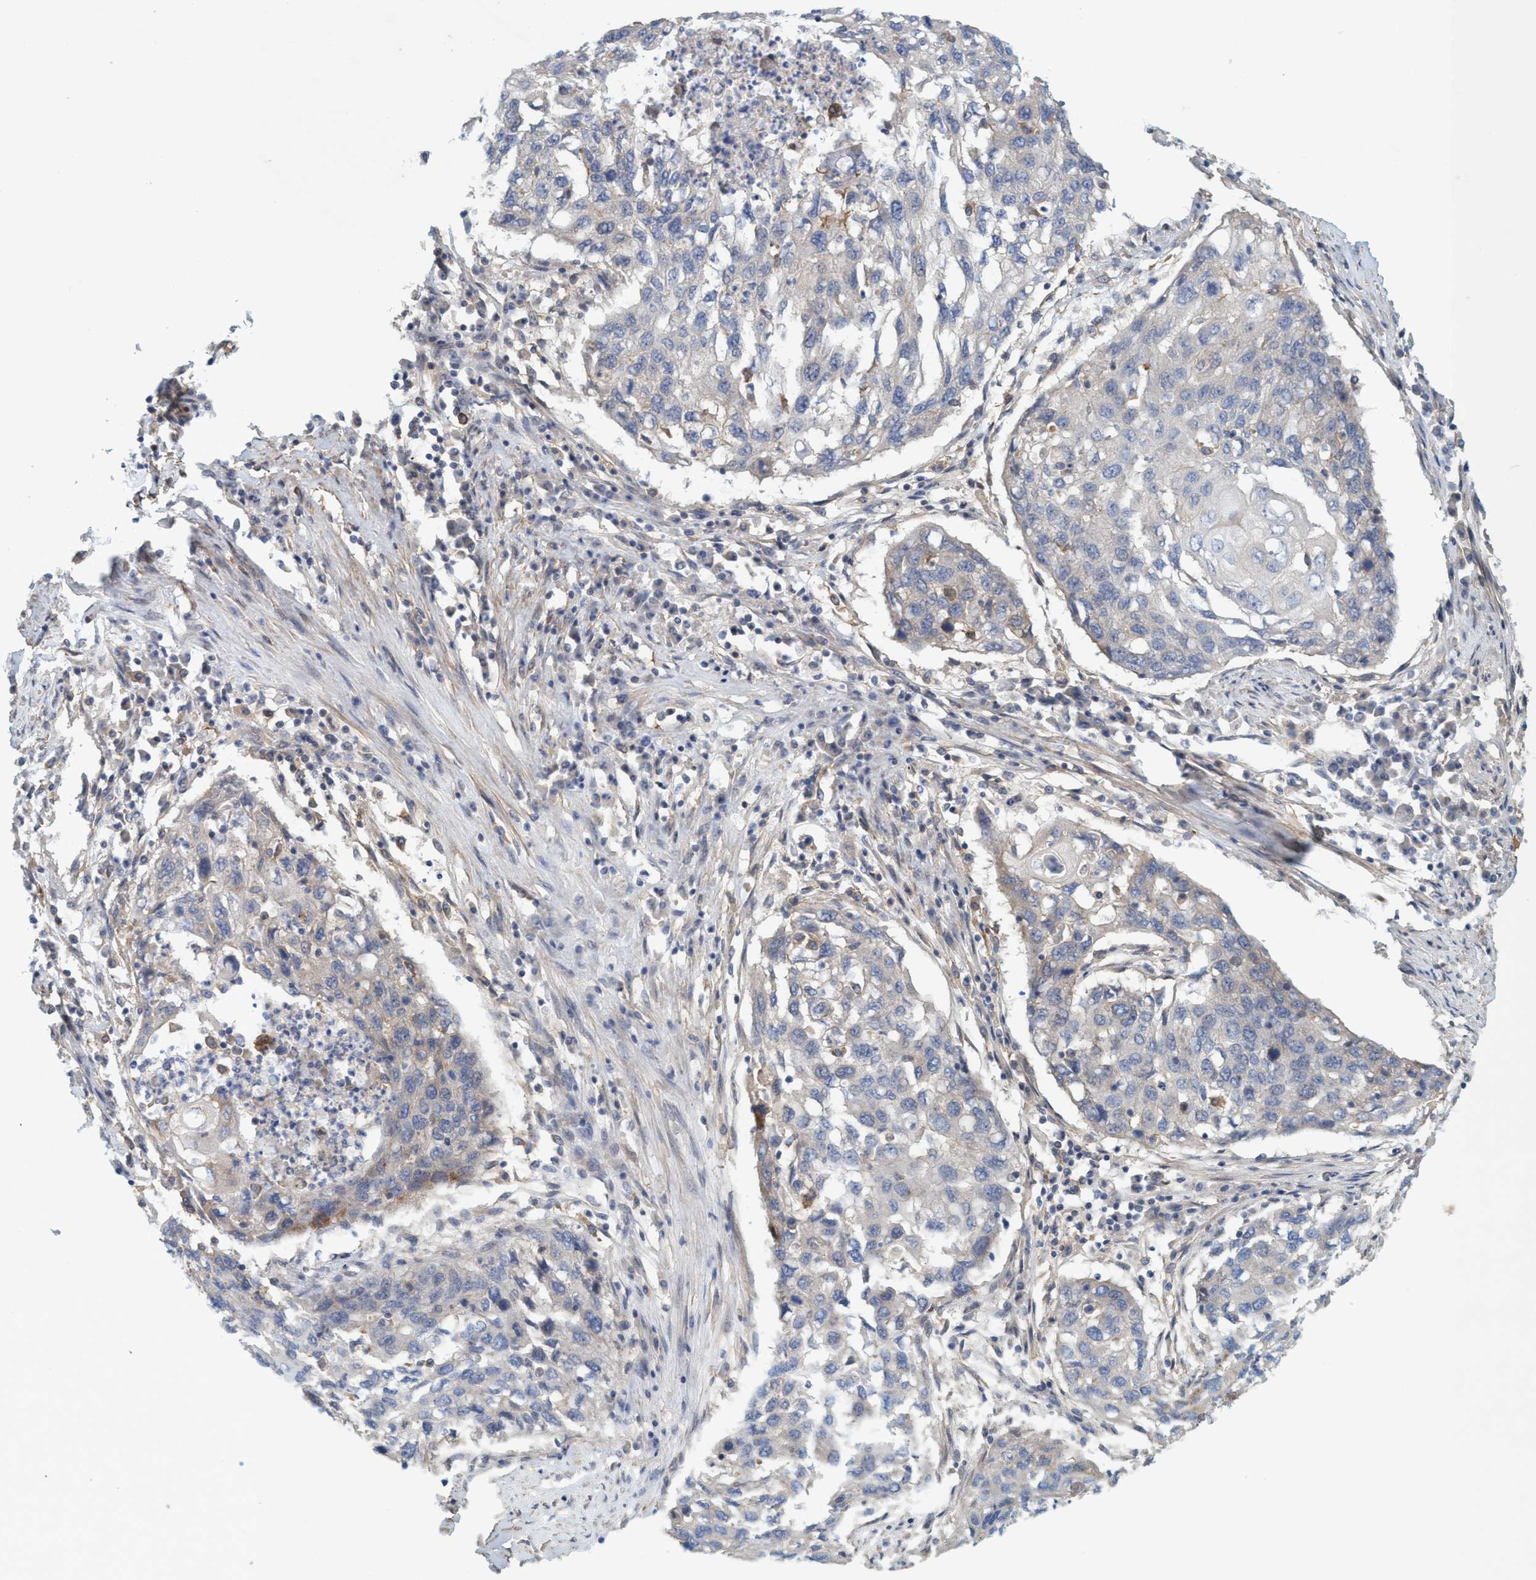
{"staining": {"intensity": "negative", "quantity": "none", "location": "none"}, "tissue": "lung cancer", "cell_type": "Tumor cells", "image_type": "cancer", "snomed": [{"axis": "morphology", "description": "Squamous cell carcinoma, NOS"}, {"axis": "topography", "description": "Lung"}], "caption": "Photomicrograph shows no protein positivity in tumor cells of squamous cell carcinoma (lung) tissue.", "gene": "SPECC1", "patient": {"sex": "female", "age": 63}}